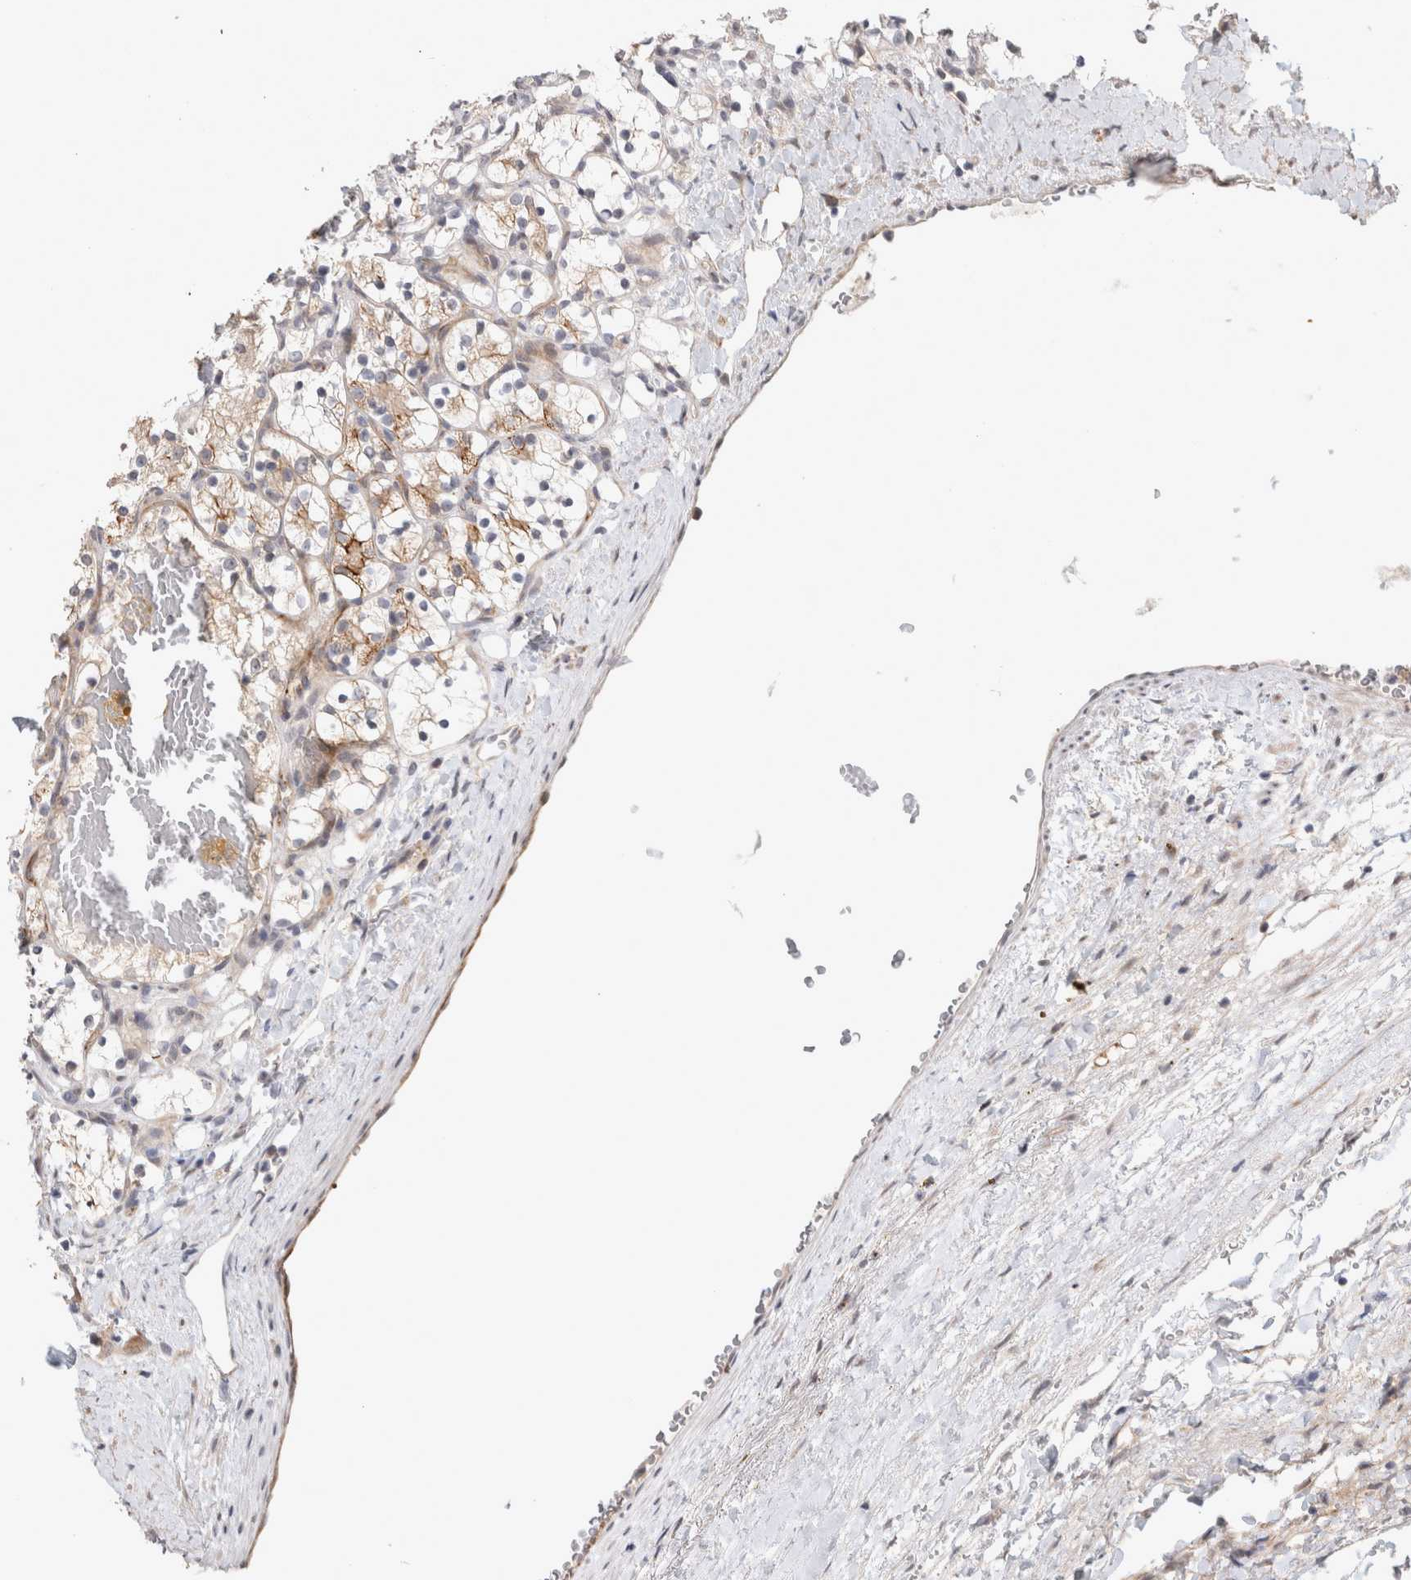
{"staining": {"intensity": "weak", "quantity": ">75%", "location": "cytoplasmic/membranous"}, "tissue": "renal cancer", "cell_type": "Tumor cells", "image_type": "cancer", "snomed": [{"axis": "morphology", "description": "Adenocarcinoma, NOS"}, {"axis": "topography", "description": "Kidney"}], "caption": "Protein expression by immunohistochemistry (IHC) displays weak cytoplasmic/membranous expression in approximately >75% of tumor cells in renal adenocarcinoma.", "gene": "CRISPLD1", "patient": {"sex": "female", "age": 69}}